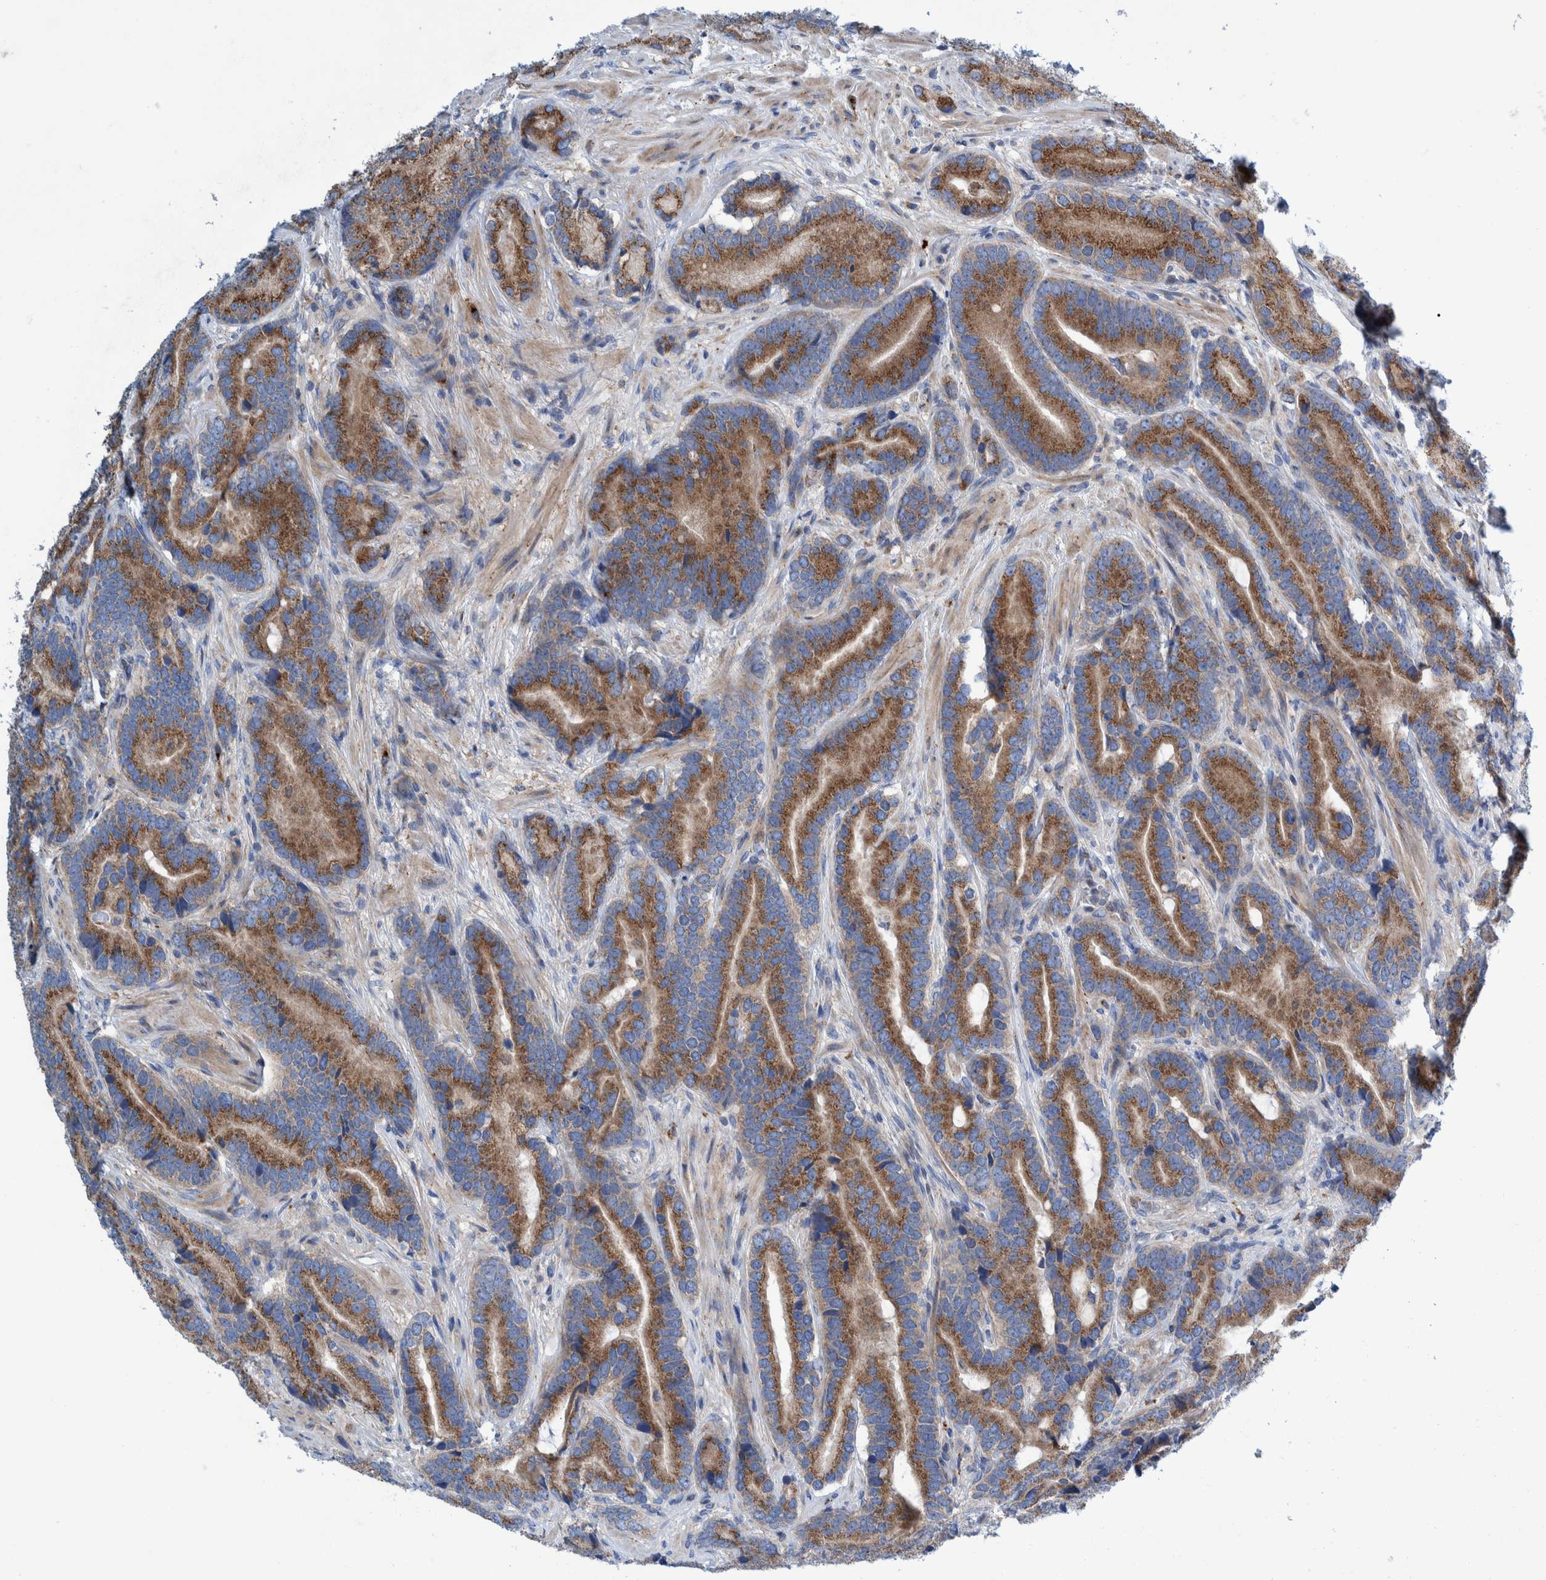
{"staining": {"intensity": "moderate", "quantity": ">75%", "location": "cytoplasmic/membranous"}, "tissue": "prostate cancer", "cell_type": "Tumor cells", "image_type": "cancer", "snomed": [{"axis": "morphology", "description": "Adenocarcinoma, High grade"}, {"axis": "topography", "description": "Prostate"}], "caption": "Adenocarcinoma (high-grade) (prostate) stained with a brown dye reveals moderate cytoplasmic/membranous positive positivity in about >75% of tumor cells.", "gene": "TRIM58", "patient": {"sex": "male", "age": 55}}